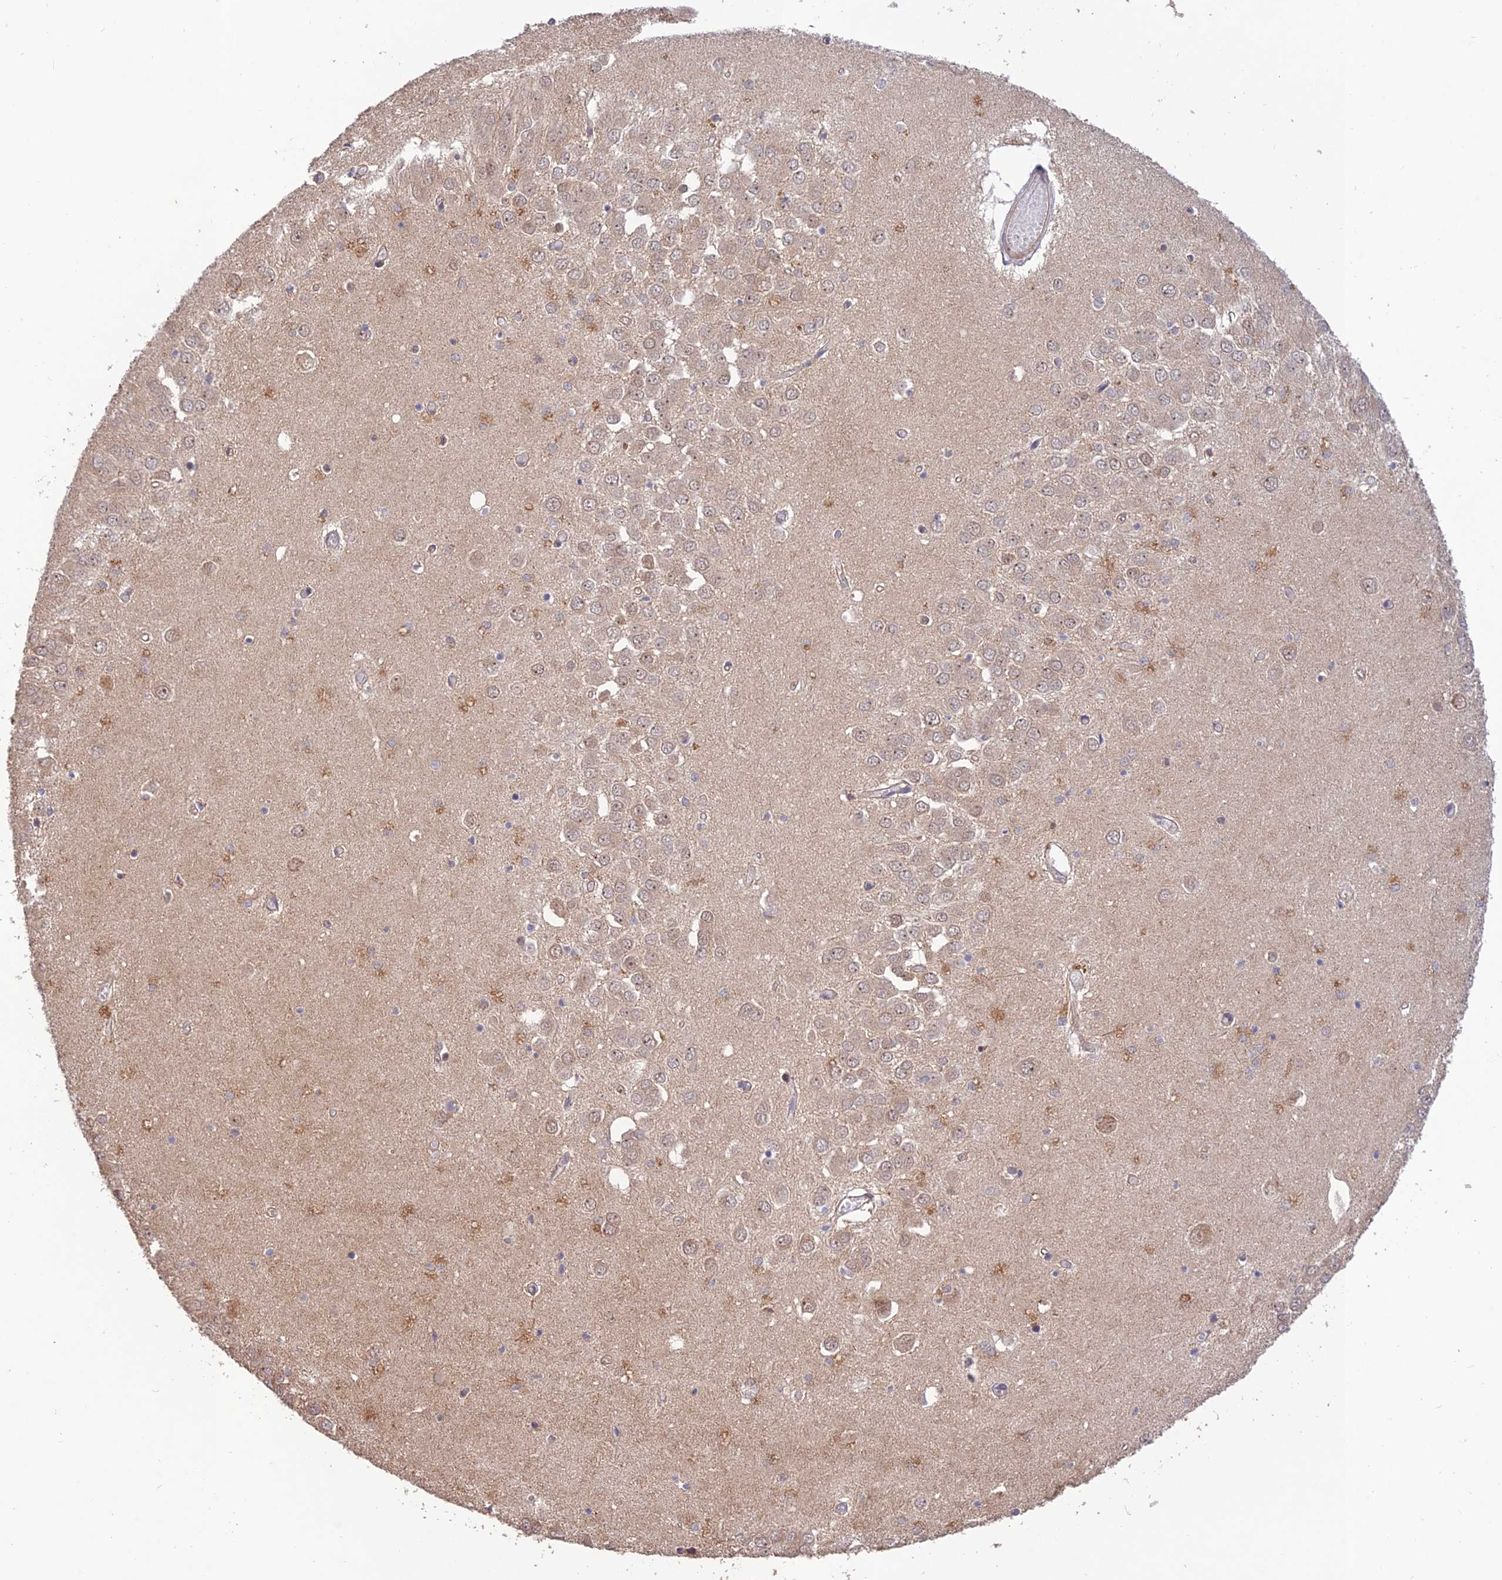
{"staining": {"intensity": "weak", "quantity": "<25%", "location": "cytoplasmic/membranous"}, "tissue": "hippocampus", "cell_type": "Glial cells", "image_type": "normal", "snomed": [{"axis": "morphology", "description": "Normal tissue, NOS"}, {"axis": "topography", "description": "Hippocampus"}], "caption": "High power microscopy micrograph of an IHC photomicrograph of benign hippocampus, revealing no significant expression in glial cells.", "gene": "REV1", "patient": {"sex": "male", "age": 70}}